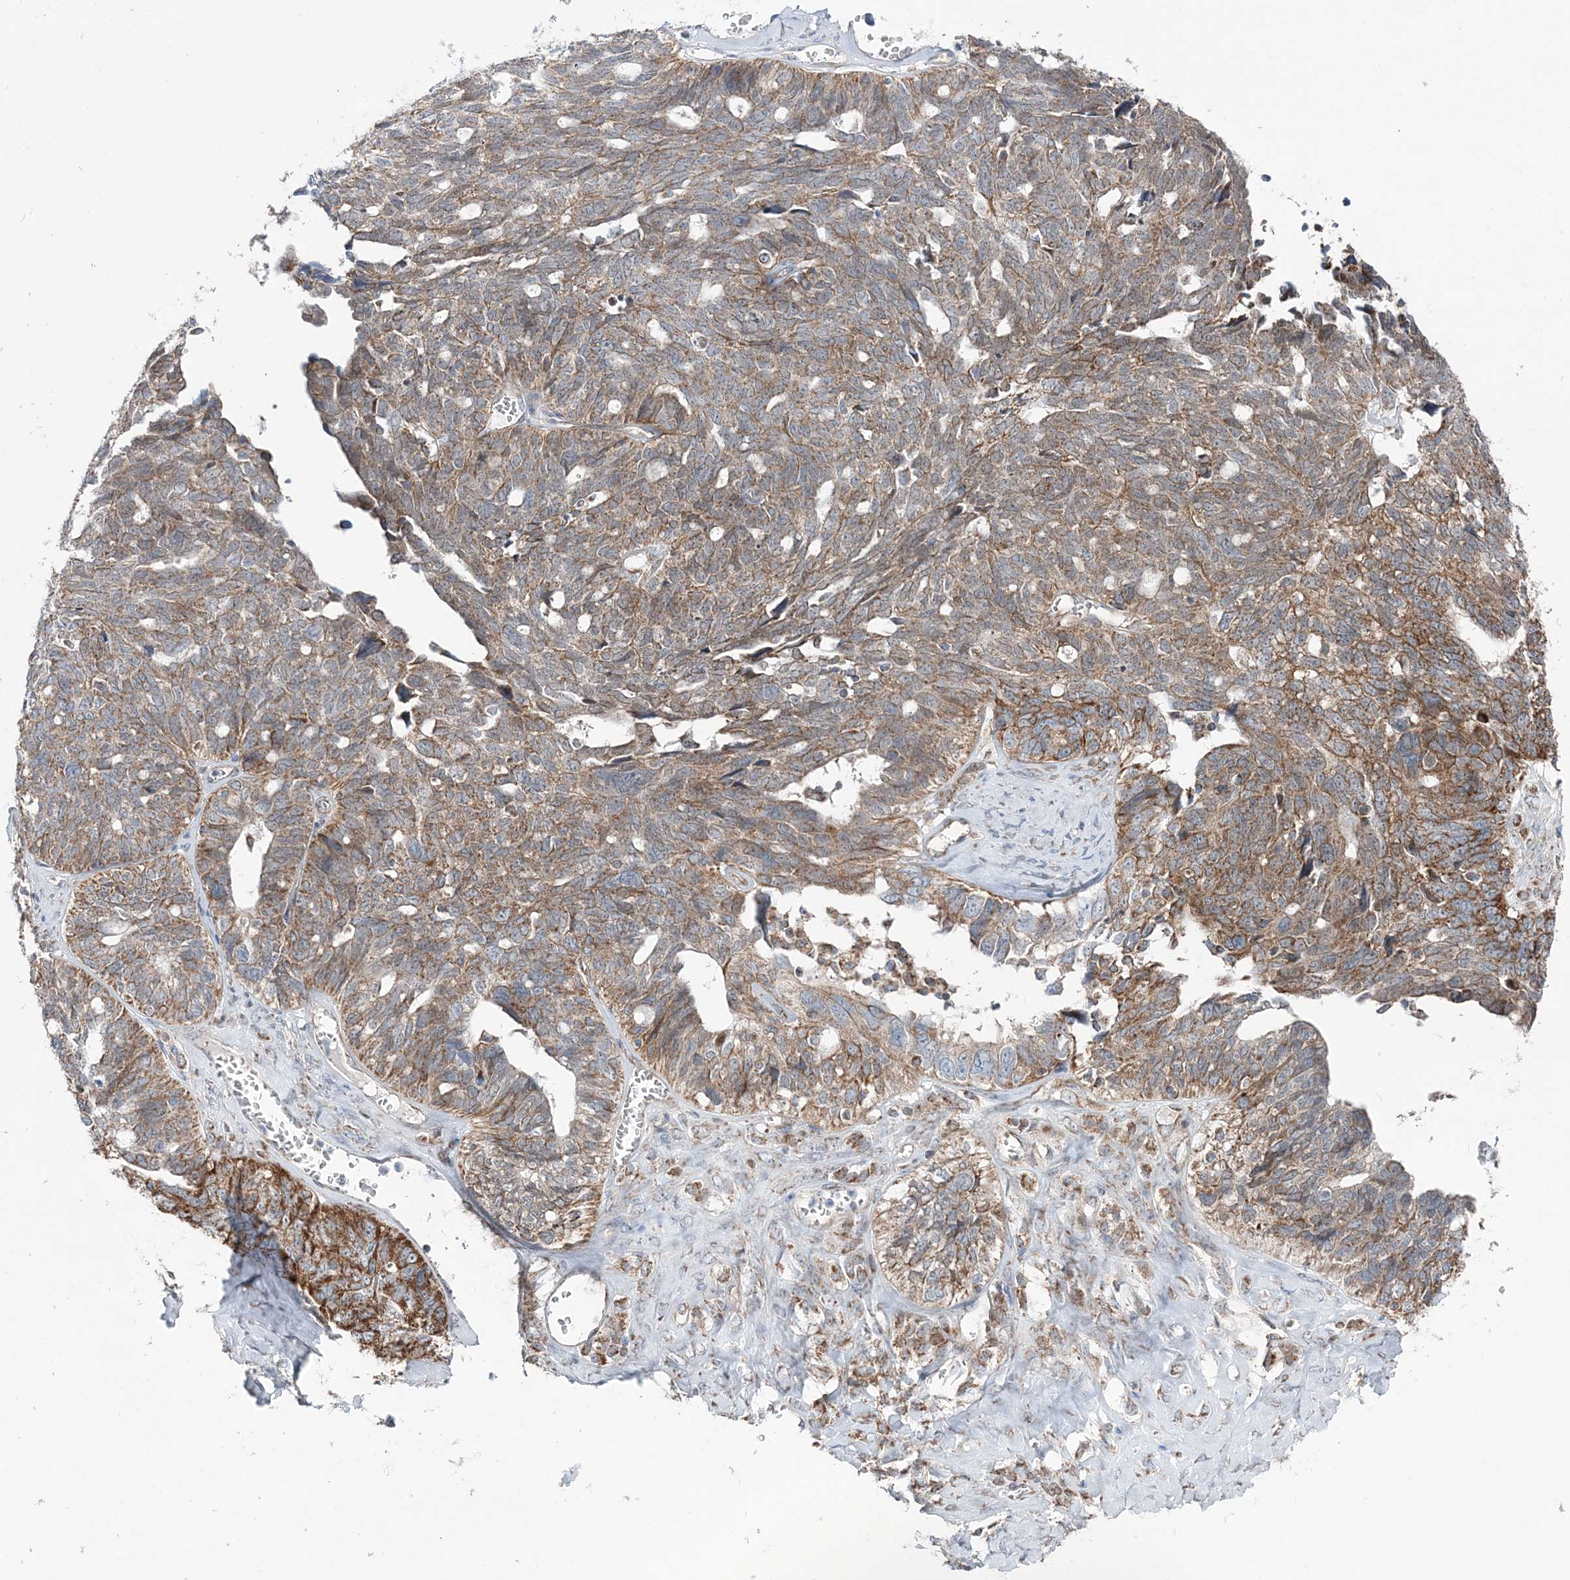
{"staining": {"intensity": "moderate", "quantity": ">75%", "location": "cytoplasmic/membranous"}, "tissue": "ovarian cancer", "cell_type": "Tumor cells", "image_type": "cancer", "snomed": [{"axis": "morphology", "description": "Cystadenocarcinoma, serous, NOS"}, {"axis": "topography", "description": "Ovary"}], "caption": "Moderate cytoplasmic/membranous positivity is seen in about >75% of tumor cells in ovarian cancer (serous cystadenocarcinoma).", "gene": "OPA1", "patient": {"sex": "female", "age": 79}}